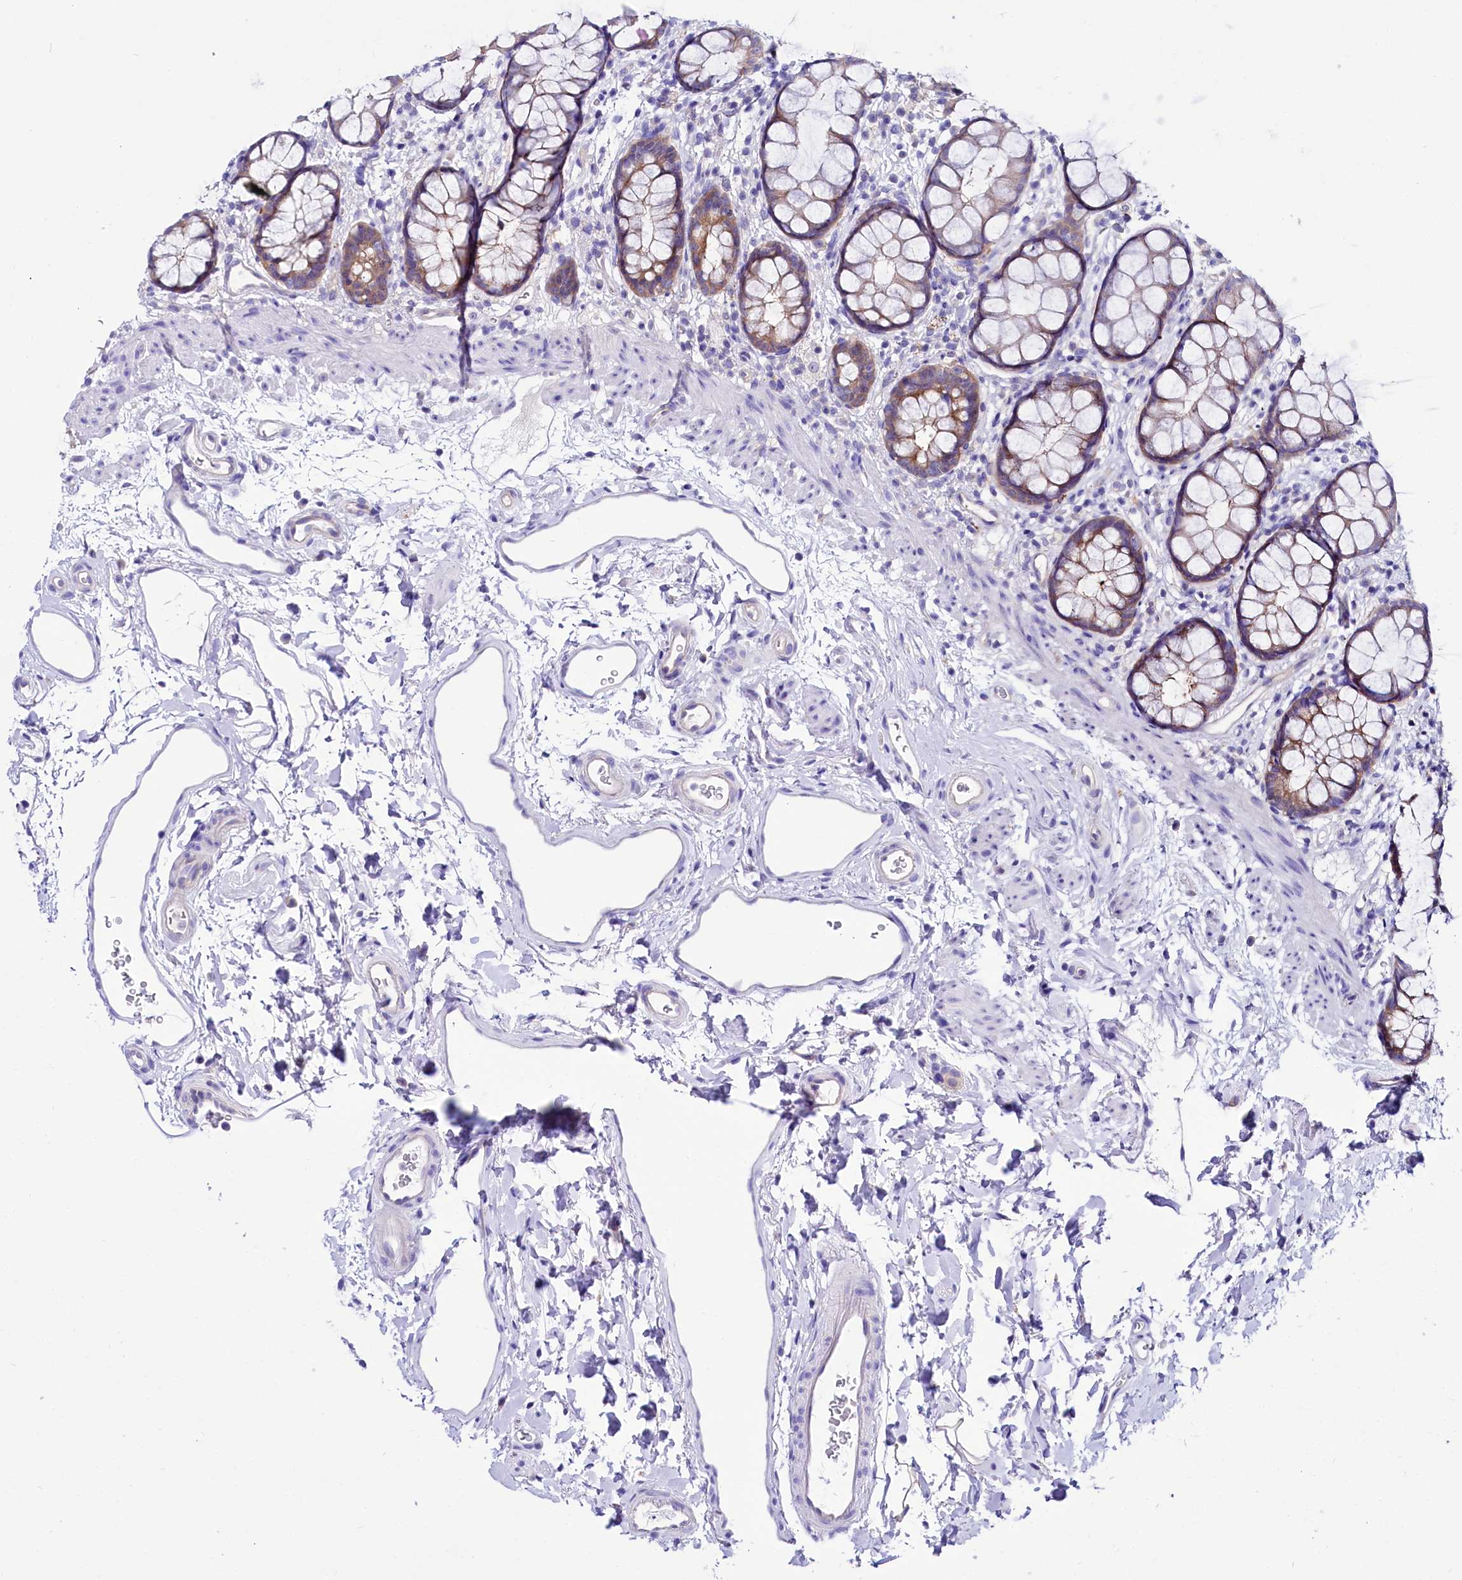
{"staining": {"intensity": "weak", "quantity": "25%-75%", "location": "cytoplasmic/membranous"}, "tissue": "rectum", "cell_type": "Glandular cells", "image_type": "normal", "snomed": [{"axis": "morphology", "description": "Normal tissue, NOS"}, {"axis": "topography", "description": "Rectum"}], "caption": "Immunohistochemical staining of unremarkable rectum exhibits 25%-75% levels of weak cytoplasmic/membranous protein staining in about 25%-75% of glandular cells. The staining is performed using DAB (3,3'-diaminobenzidine) brown chromogen to label protein expression. The nuclei are counter-stained blue using hematoxylin.", "gene": "ABHD5", "patient": {"sex": "female", "age": 65}}